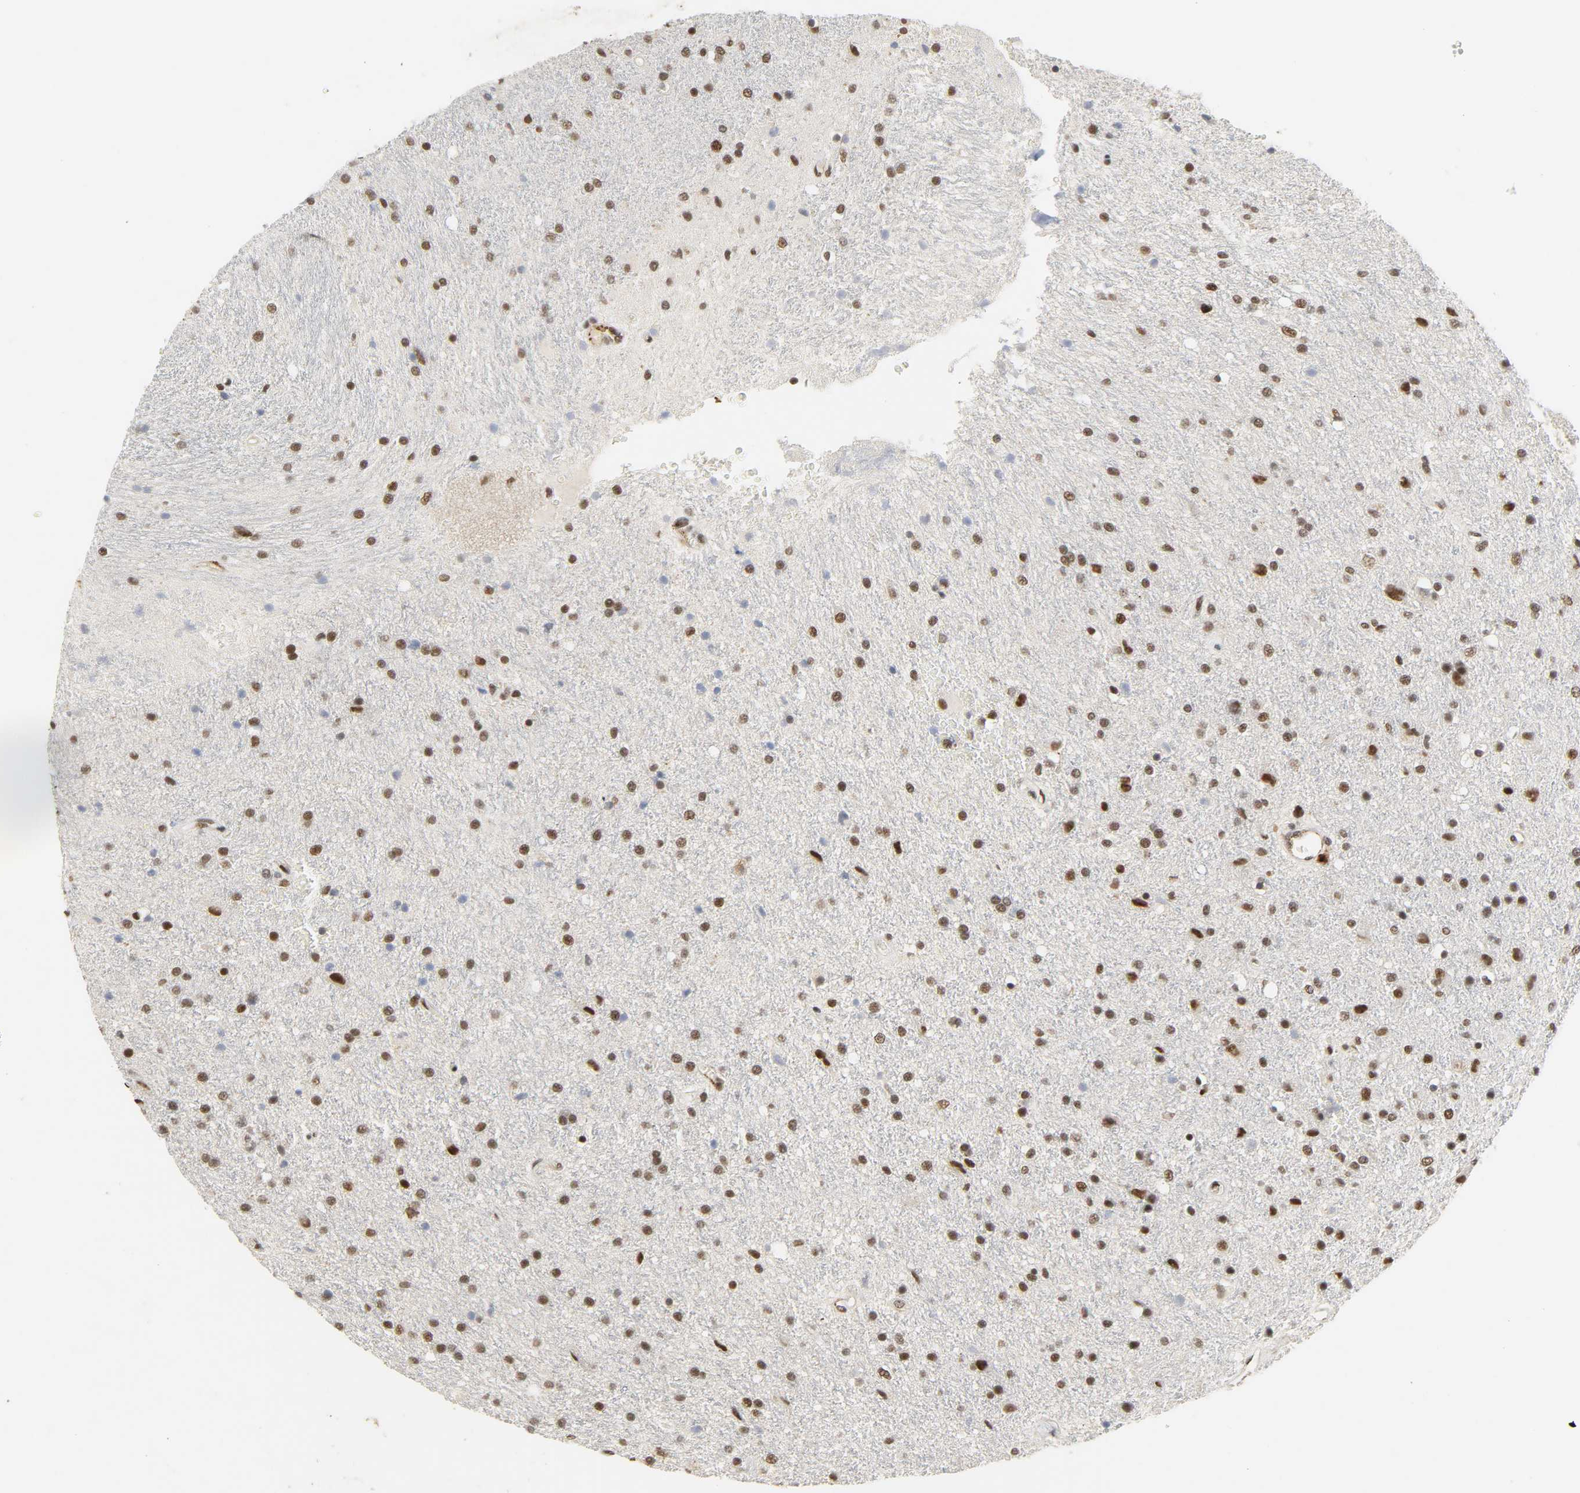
{"staining": {"intensity": "strong", "quantity": ">75%", "location": "nuclear"}, "tissue": "glioma", "cell_type": "Tumor cells", "image_type": "cancer", "snomed": [{"axis": "morphology", "description": "Normal tissue, NOS"}, {"axis": "morphology", "description": "Glioma, malignant, High grade"}, {"axis": "topography", "description": "Cerebral cortex"}], "caption": "Approximately >75% of tumor cells in malignant glioma (high-grade) display strong nuclear protein staining as visualized by brown immunohistochemical staining.", "gene": "NCOA6", "patient": {"sex": "male", "age": 56}}